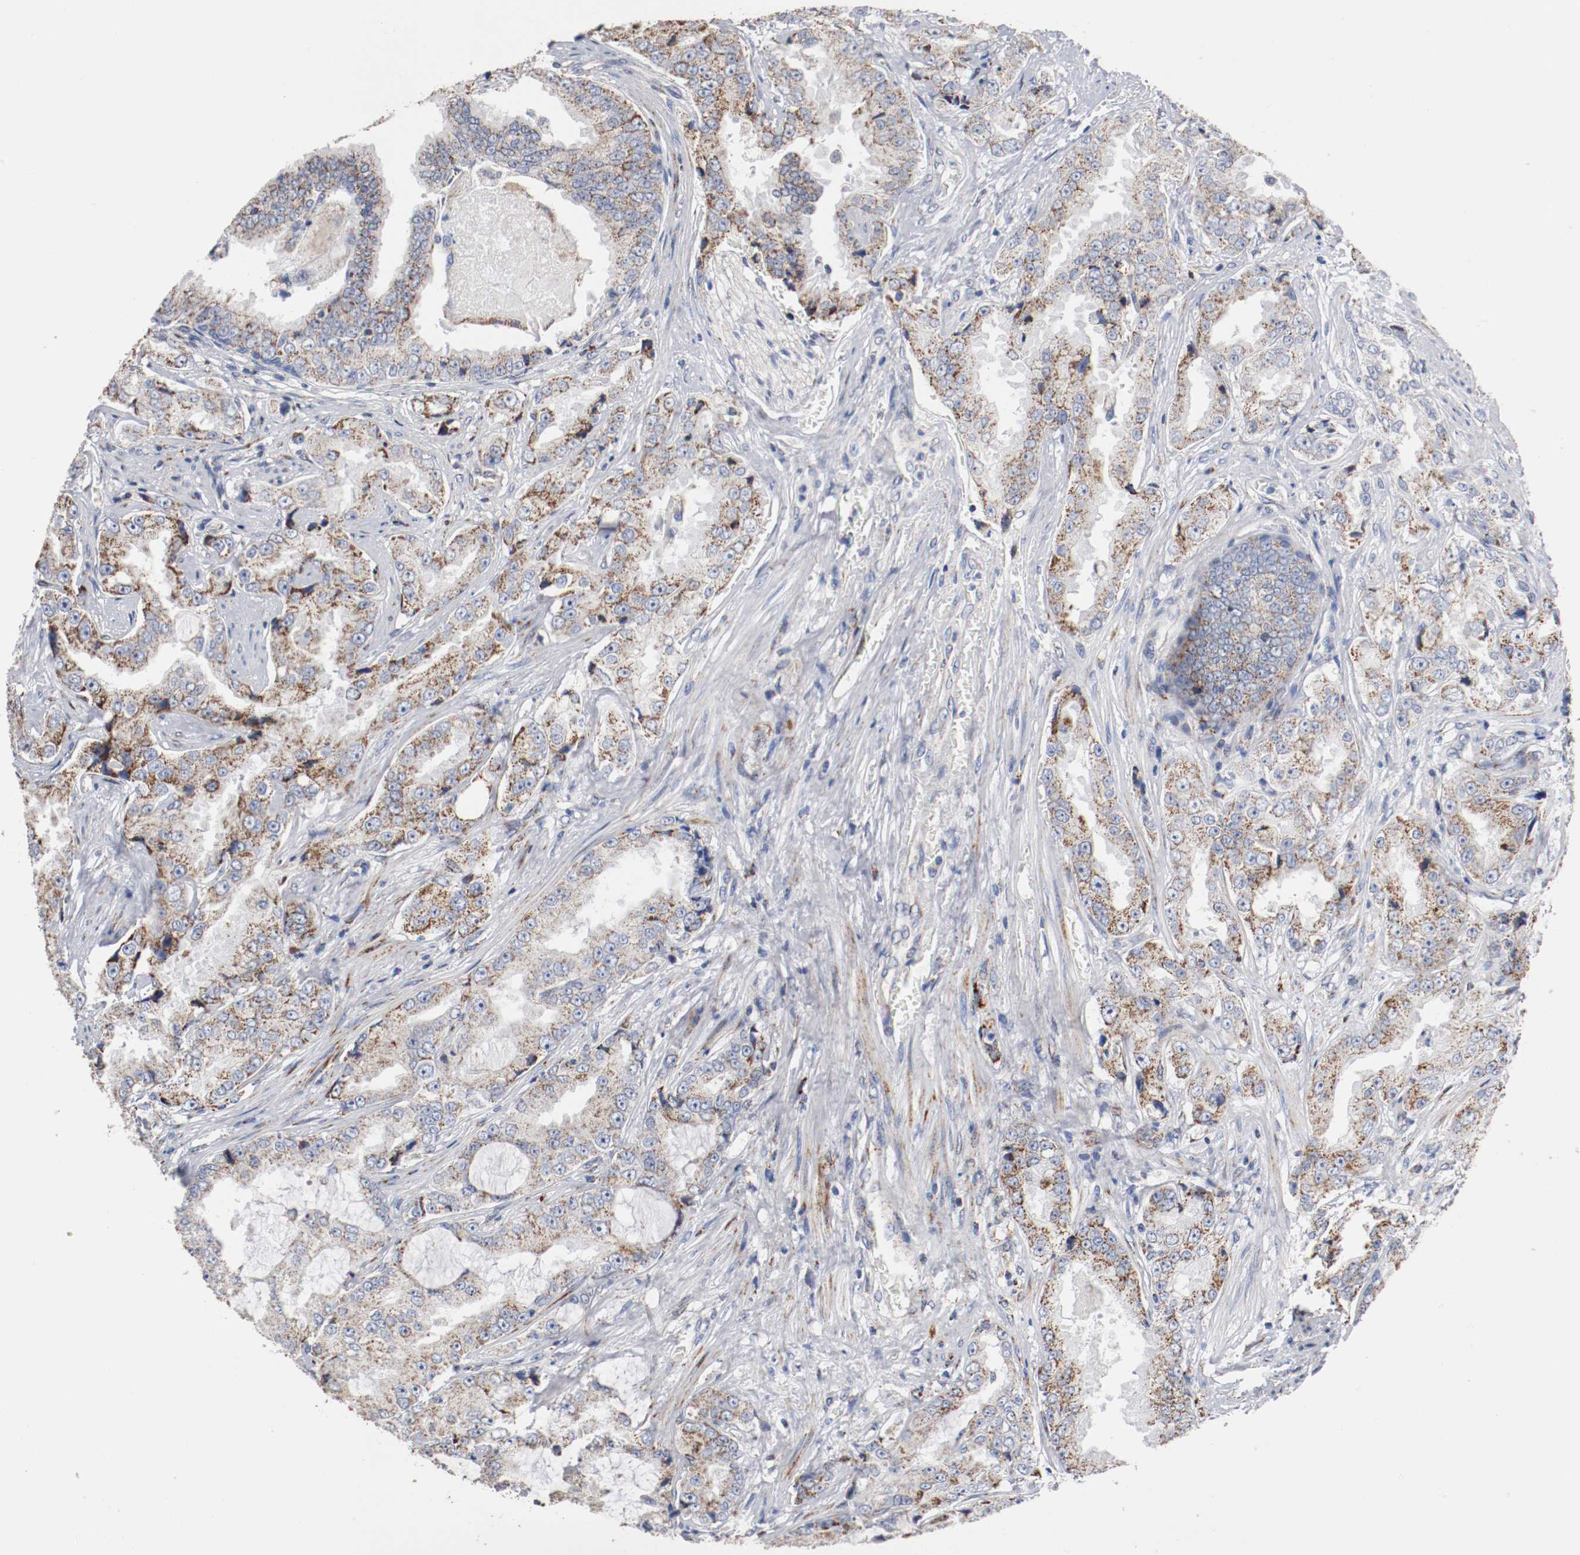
{"staining": {"intensity": "moderate", "quantity": "25%-75%", "location": "cytoplasmic/membranous"}, "tissue": "prostate cancer", "cell_type": "Tumor cells", "image_type": "cancer", "snomed": [{"axis": "morphology", "description": "Adenocarcinoma, High grade"}, {"axis": "topography", "description": "Prostate"}], "caption": "A brown stain shows moderate cytoplasmic/membranous staining of a protein in prostate cancer tumor cells.", "gene": "TUBD1", "patient": {"sex": "male", "age": 73}}